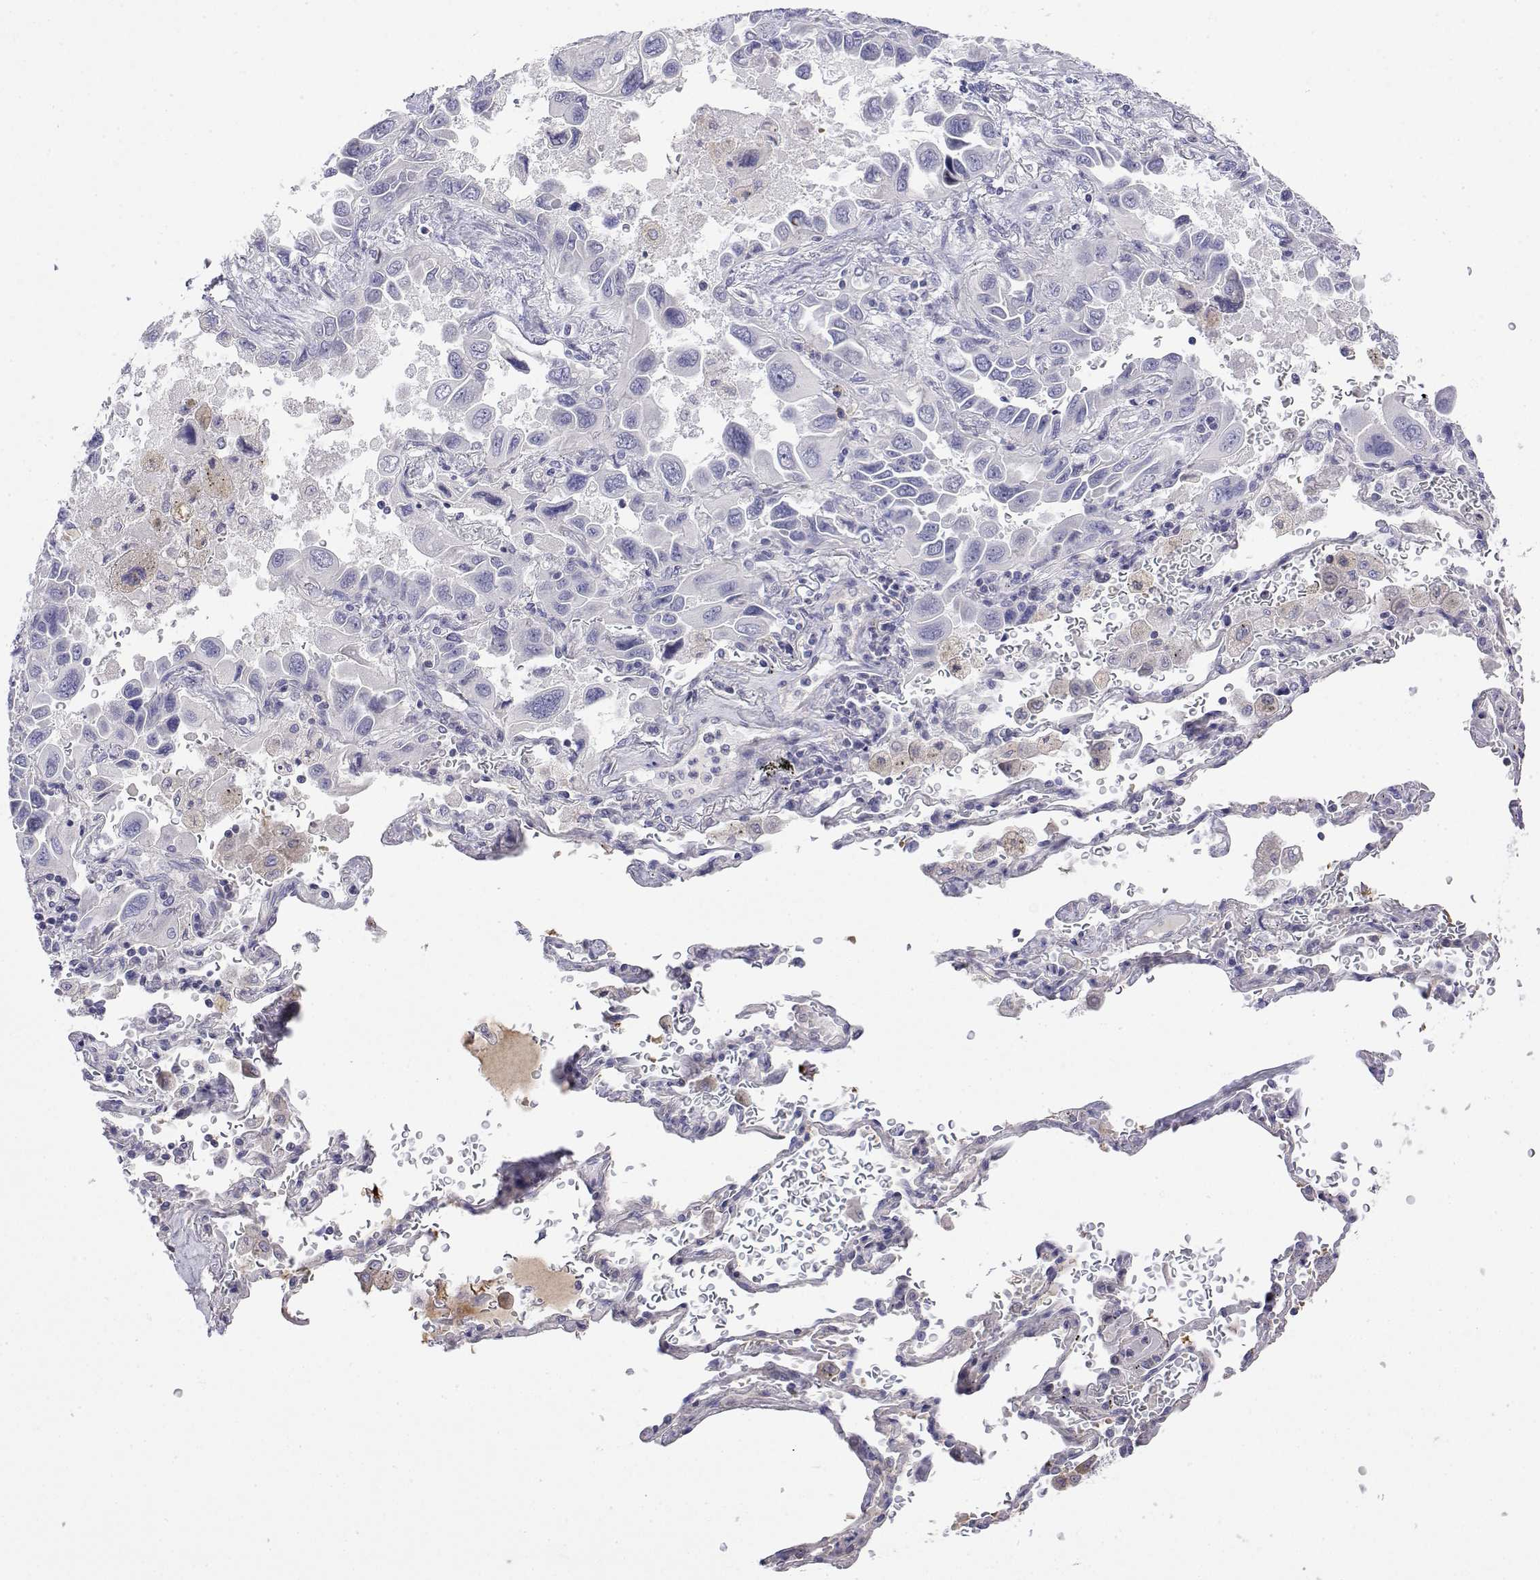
{"staining": {"intensity": "negative", "quantity": "none", "location": "none"}, "tissue": "lung cancer", "cell_type": "Tumor cells", "image_type": "cancer", "snomed": [{"axis": "morphology", "description": "Adenocarcinoma, NOS"}, {"axis": "topography", "description": "Lung"}], "caption": "Protein analysis of lung cancer displays no significant positivity in tumor cells.", "gene": "GGACT", "patient": {"sex": "male", "age": 64}}